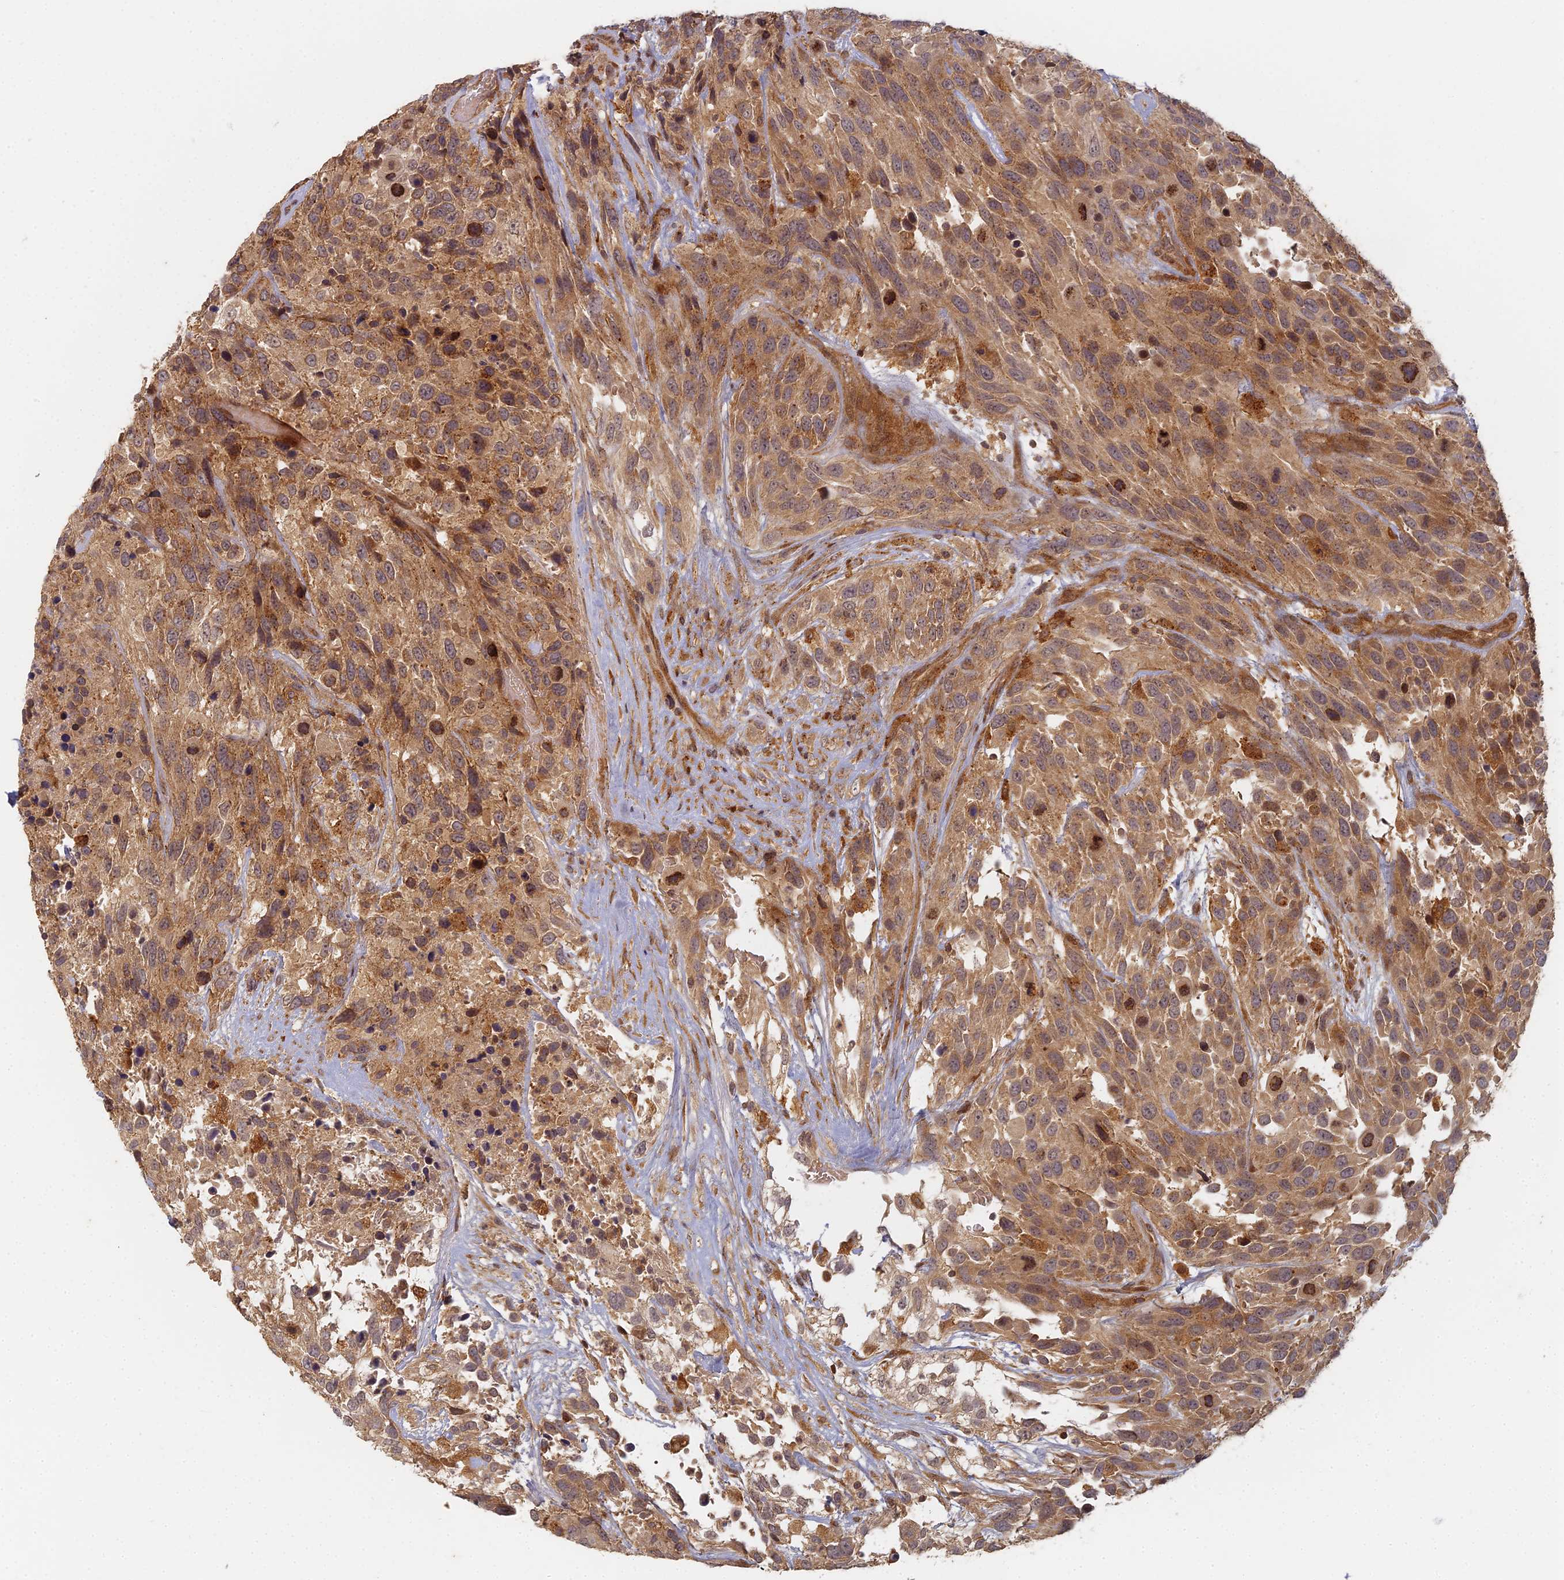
{"staining": {"intensity": "moderate", "quantity": ">75%", "location": "cytoplasmic/membranous"}, "tissue": "urothelial cancer", "cell_type": "Tumor cells", "image_type": "cancer", "snomed": [{"axis": "morphology", "description": "Urothelial carcinoma, High grade"}, {"axis": "topography", "description": "Urinary bladder"}], "caption": "A high-resolution photomicrograph shows immunohistochemistry staining of urothelial cancer, which demonstrates moderate cytoplasmic/membranous positivity in approximately >75% of tumor cells.", "gene": "INO80D", "patient": {"sex": "female", "age": 70}}